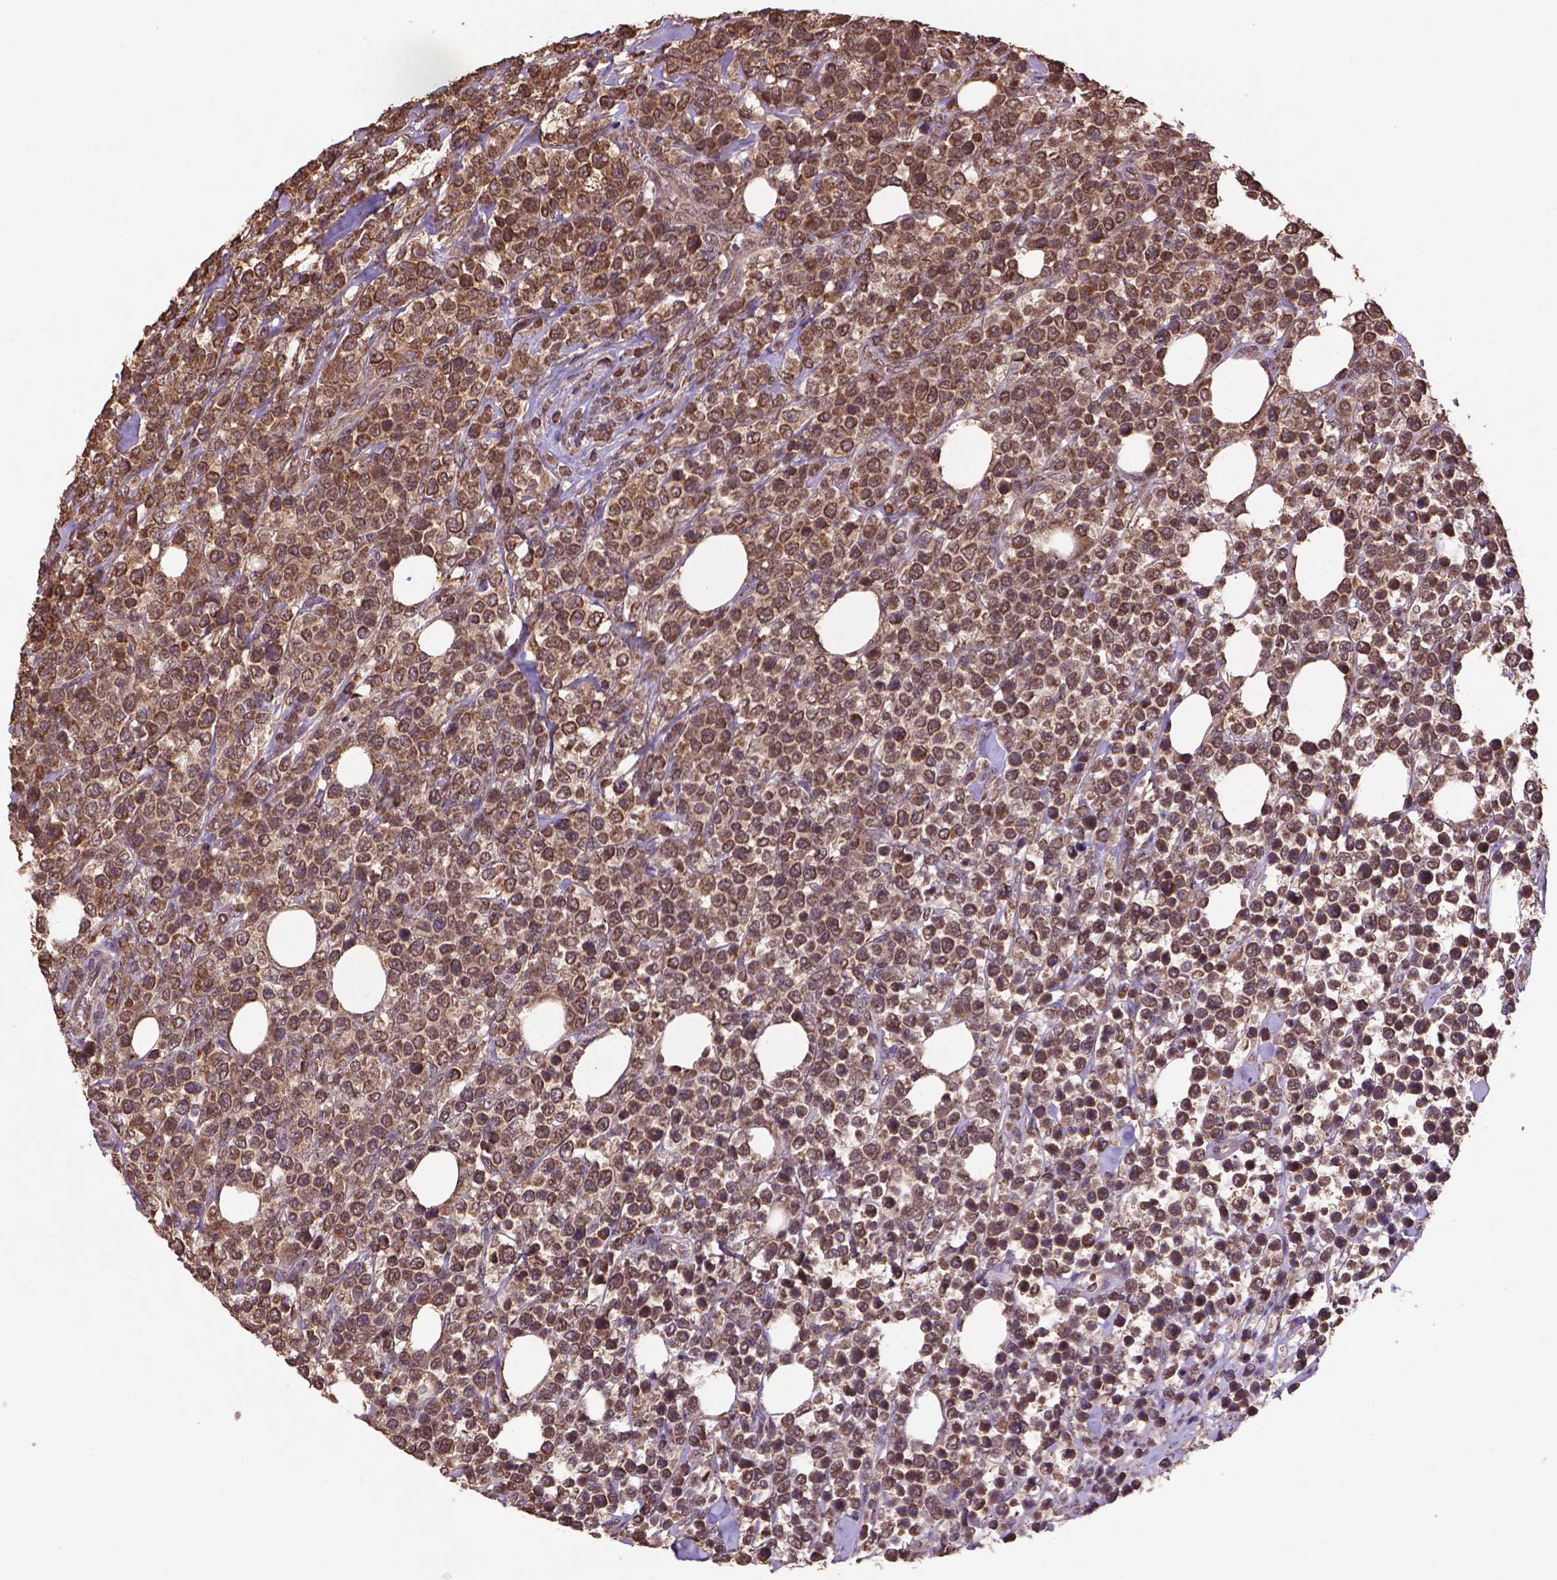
{"staining": {"intensity": "moderate", "quantity": ">75%", "location": "cytoplasmic/membranous,nuclear"}, "tissue": "lymphoma", "cell_type": "Tumor cells", "image_type": "cancer", "snomed": [{"axis": "morphology", "description": "Malignant lymphoma, non-Hodgkin's type, High grade"}, {"axis": "topography", "description": "Soft tissue"}], "caption": "A micrograph of human high-grade malignant lymphoma, non-Hodgkin's type stained for a protein demonstrates moderate cytoplasmic/membranous and nuclear brown staining in tumor cells.", "gene": "DCAF1", "patient": {"sex": "female", "age": 56}}